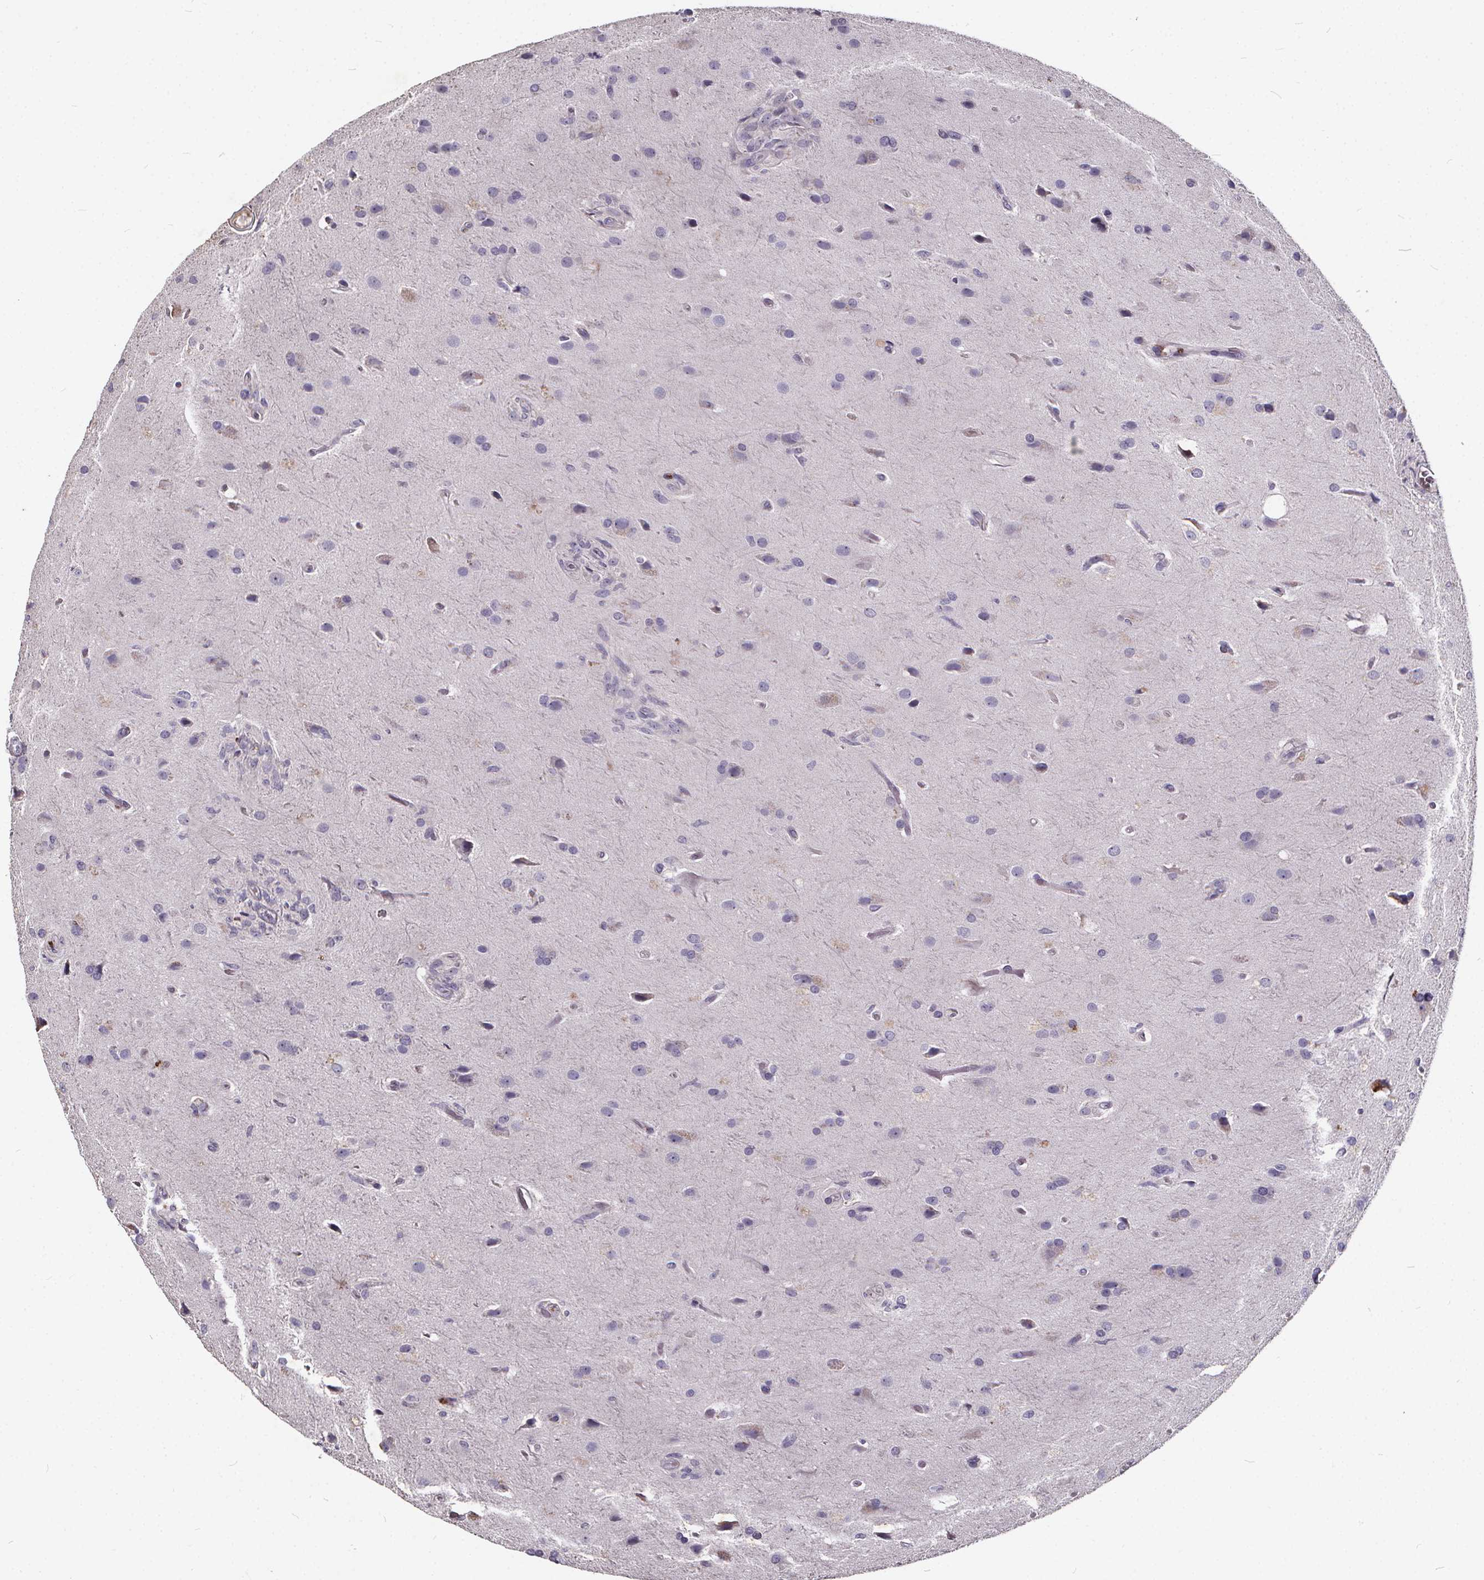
{"staining": {"intensity": "negative", "quantity": "none", "location": "none"}, "tissue": "glioma", "cell_type": "Tumor cells", "image_type": "cancer", "snomed": [{"axis": "morphology", "description": "Glioma, malignant, High grade"}, {"axis": "topography", "description": "Brain"}], "caption": "Tumor cells are negative for protein expression in human glioma.", "gene": "TSPAN14", "patient": {"sex": "male", "age": 68}}